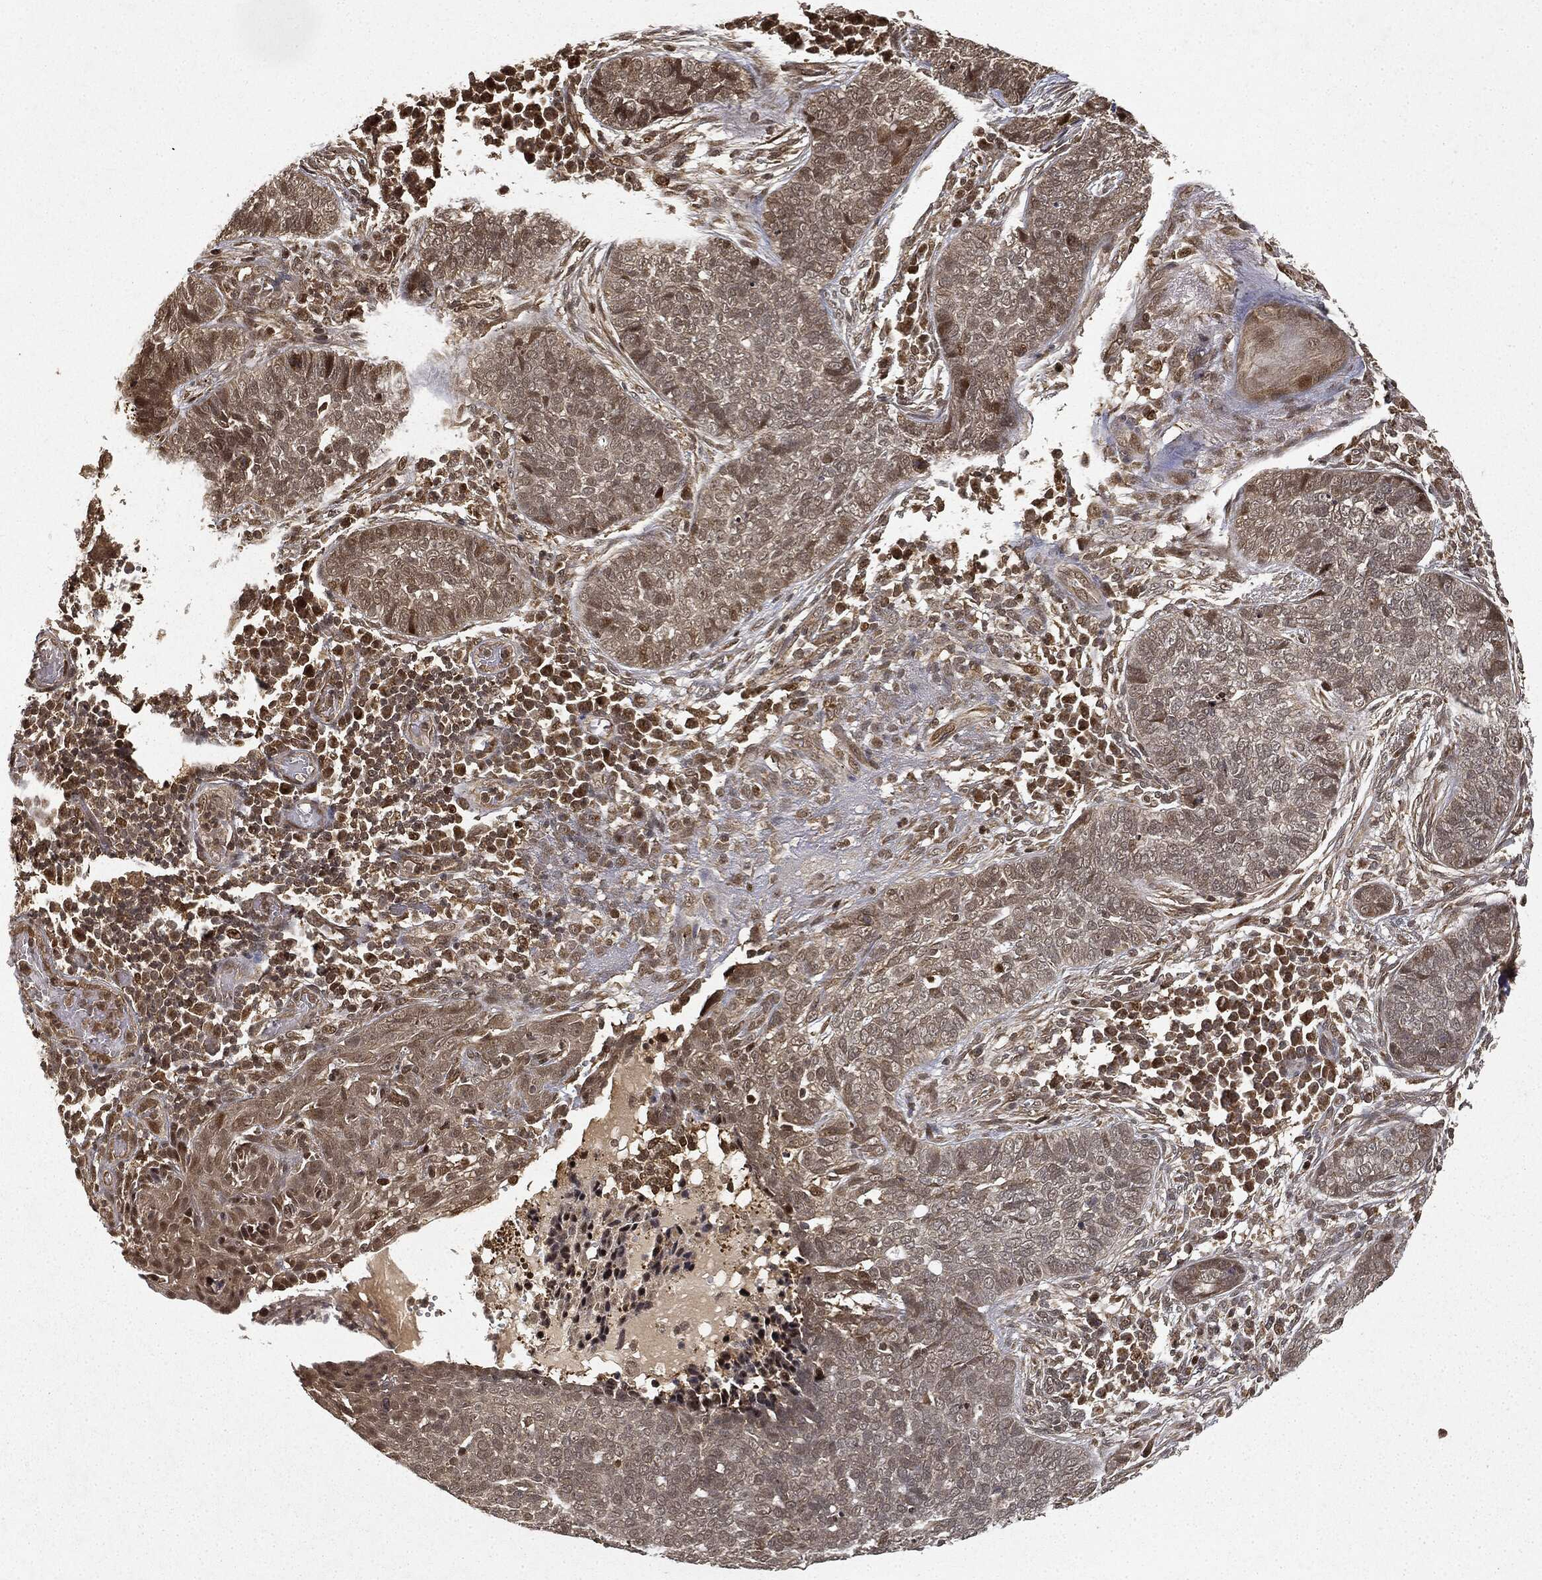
{"staining": {"intensity": "moderate", "quantity": "<25%", "location": "cytoplasmic/membranous,nuclear"}, "tissue": "skin cancer", "cell_type": "Tumor cells", "image_type": "cancer", "snomed": [{"axis": "morphology", "description": "Basal cell carcinoma"}, {"axis": "topography", "description": "Skin"}], "caption": "A photomicrograph of human skin cancer stained for a protein reveals moderate cytoplasmic/membranous and nuclear brown staining in tumor cells. The protein is stained brown, and the nuclei are stained in blue (DAB (3,3'-diaminobenzidine) IHC with brightfield microscopy, high magnification).", "gene": "ZNHIT6", "patient": {"sex": "female", "age": 69}}